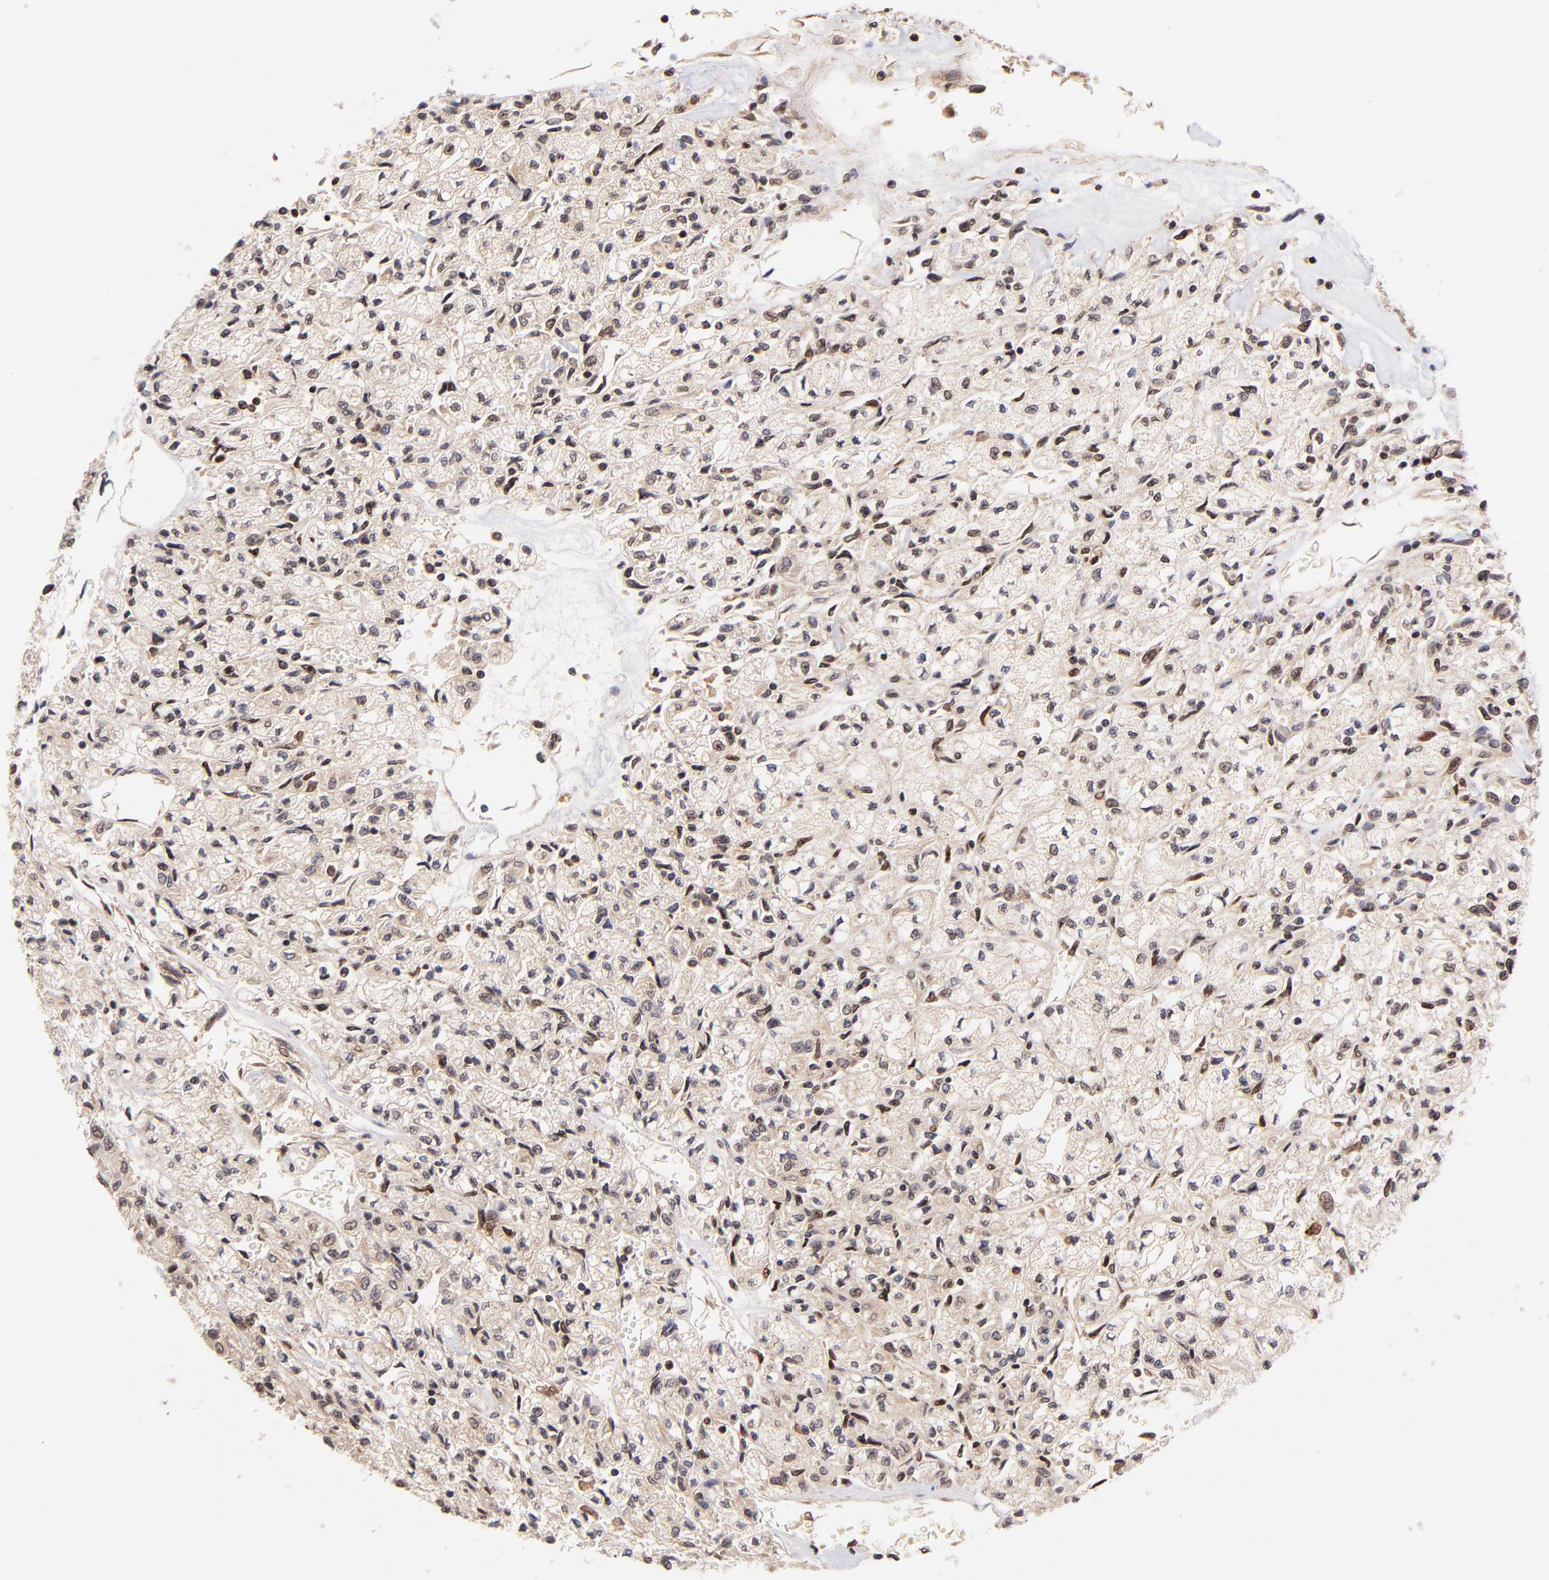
{"staining": {"intensity": "weak", "quantity": ">75%", "location": "cytoplasmic/membranous"}, "tissue": "renal cancer", "cell_type": "Tumor cells", "image_type": "cancer", "snomed": [{"axis": "morphology", "description": "Adenocarcinoma, NOS"}, {"axis": "topography", "description": "Kidney"}], "caption": "This is a photomicrograph of immunohistochemistry staining of renal adenocarcinoma, which shows weak expression in the cytoplasmic/membranous of tumor cells.", "gene": "WDR25", "patient": {"sex": "male", "age": 78}}